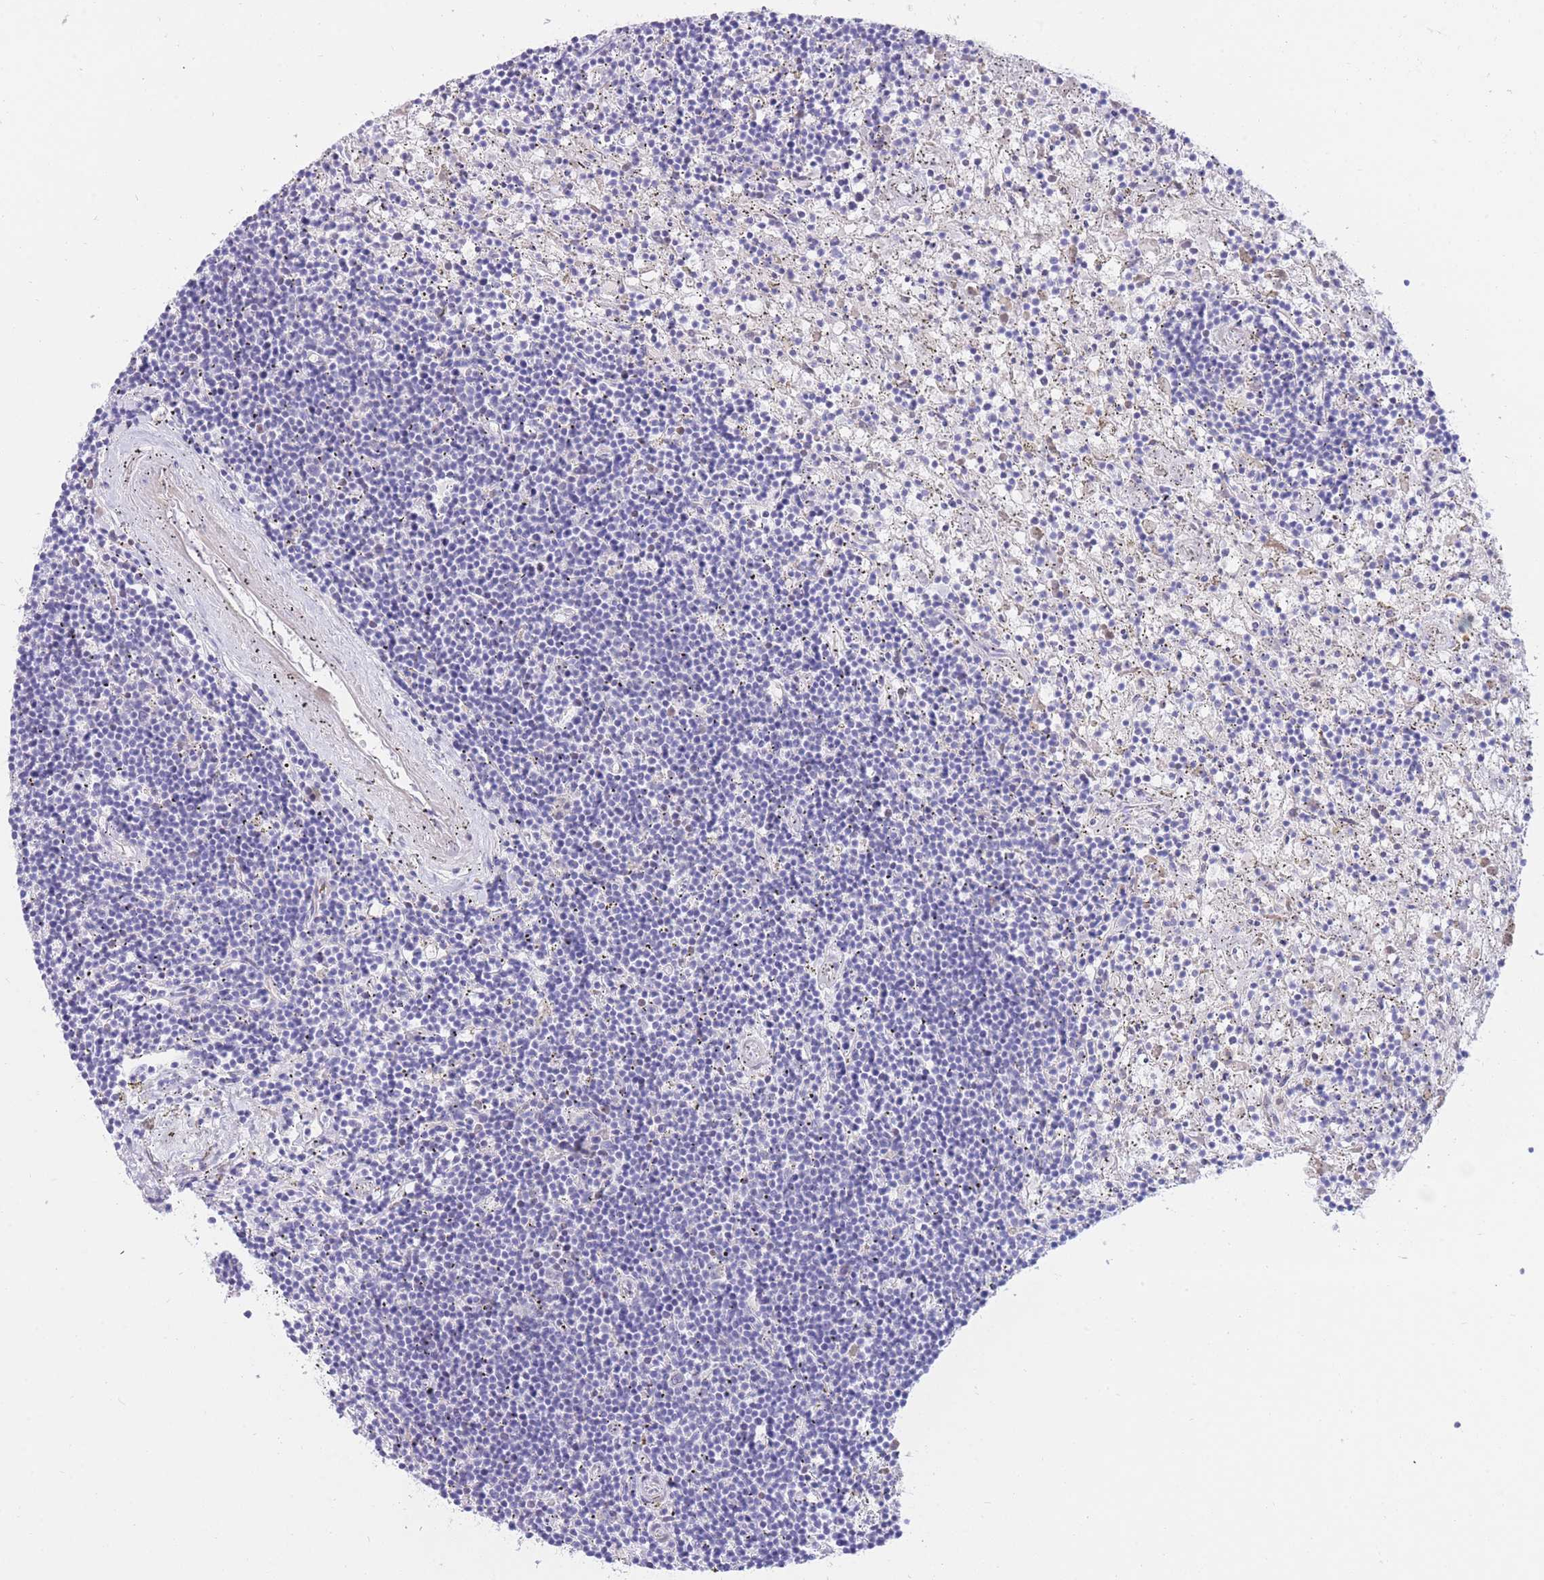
{"staining": {"intensity": "negative", "quantity": "none", "location": "none"}, "tissue": "lymphoma", "cell_type": "Tumor cells", "image_type": "cancer", "snomed": [{"axis": "morphology", "description": "Malignant lymphoma, non-Hodgkin's type, Low grade"}, {"axis": "topography", "description": "Spleen"}], "caption": "Image shows no protein positivity in tumor cells of lymphoma tissue.", "gene": "SSUH2", "patient": {"sex": "male", "age": 76}}